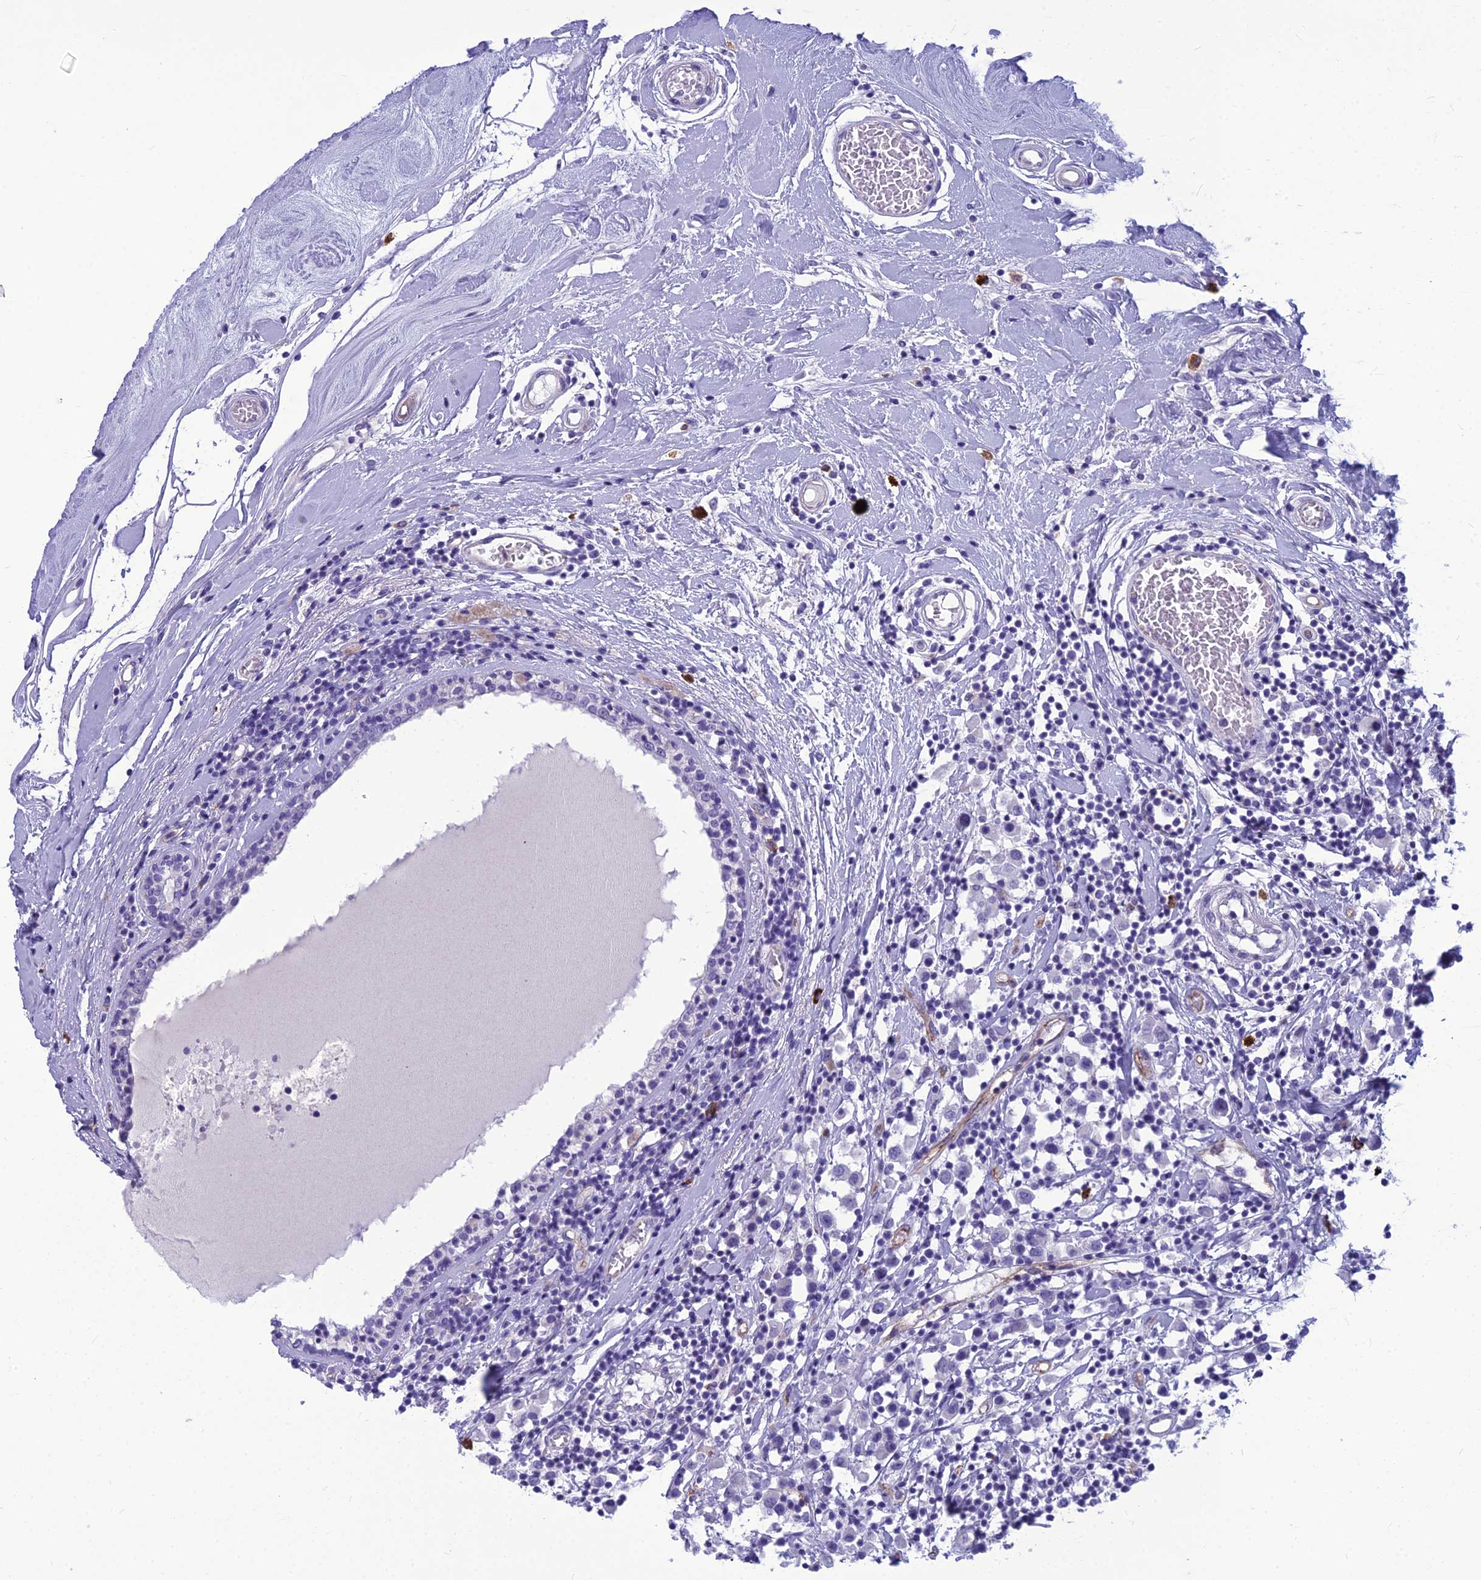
{"staining": {"intensity": "negative", "quantity": "none", "location": "none"}, "tissue": "breast cancer", "cell_type": "Tumor cells", "image_type": "cancer", "snomed": [{"axis": "morphology", "description": "Duct carcinoma"}, {"axis": "topography", "description": "Breast"}], "caption": "Immunohistochemistry (IHC) micrograph of human infiltrating ductal carcinoma (breast) stained for a protein (brown), which shows no expression in tumor cells.", "gene": "BBS7", "patient": {"sex": "female", "age": 61}}